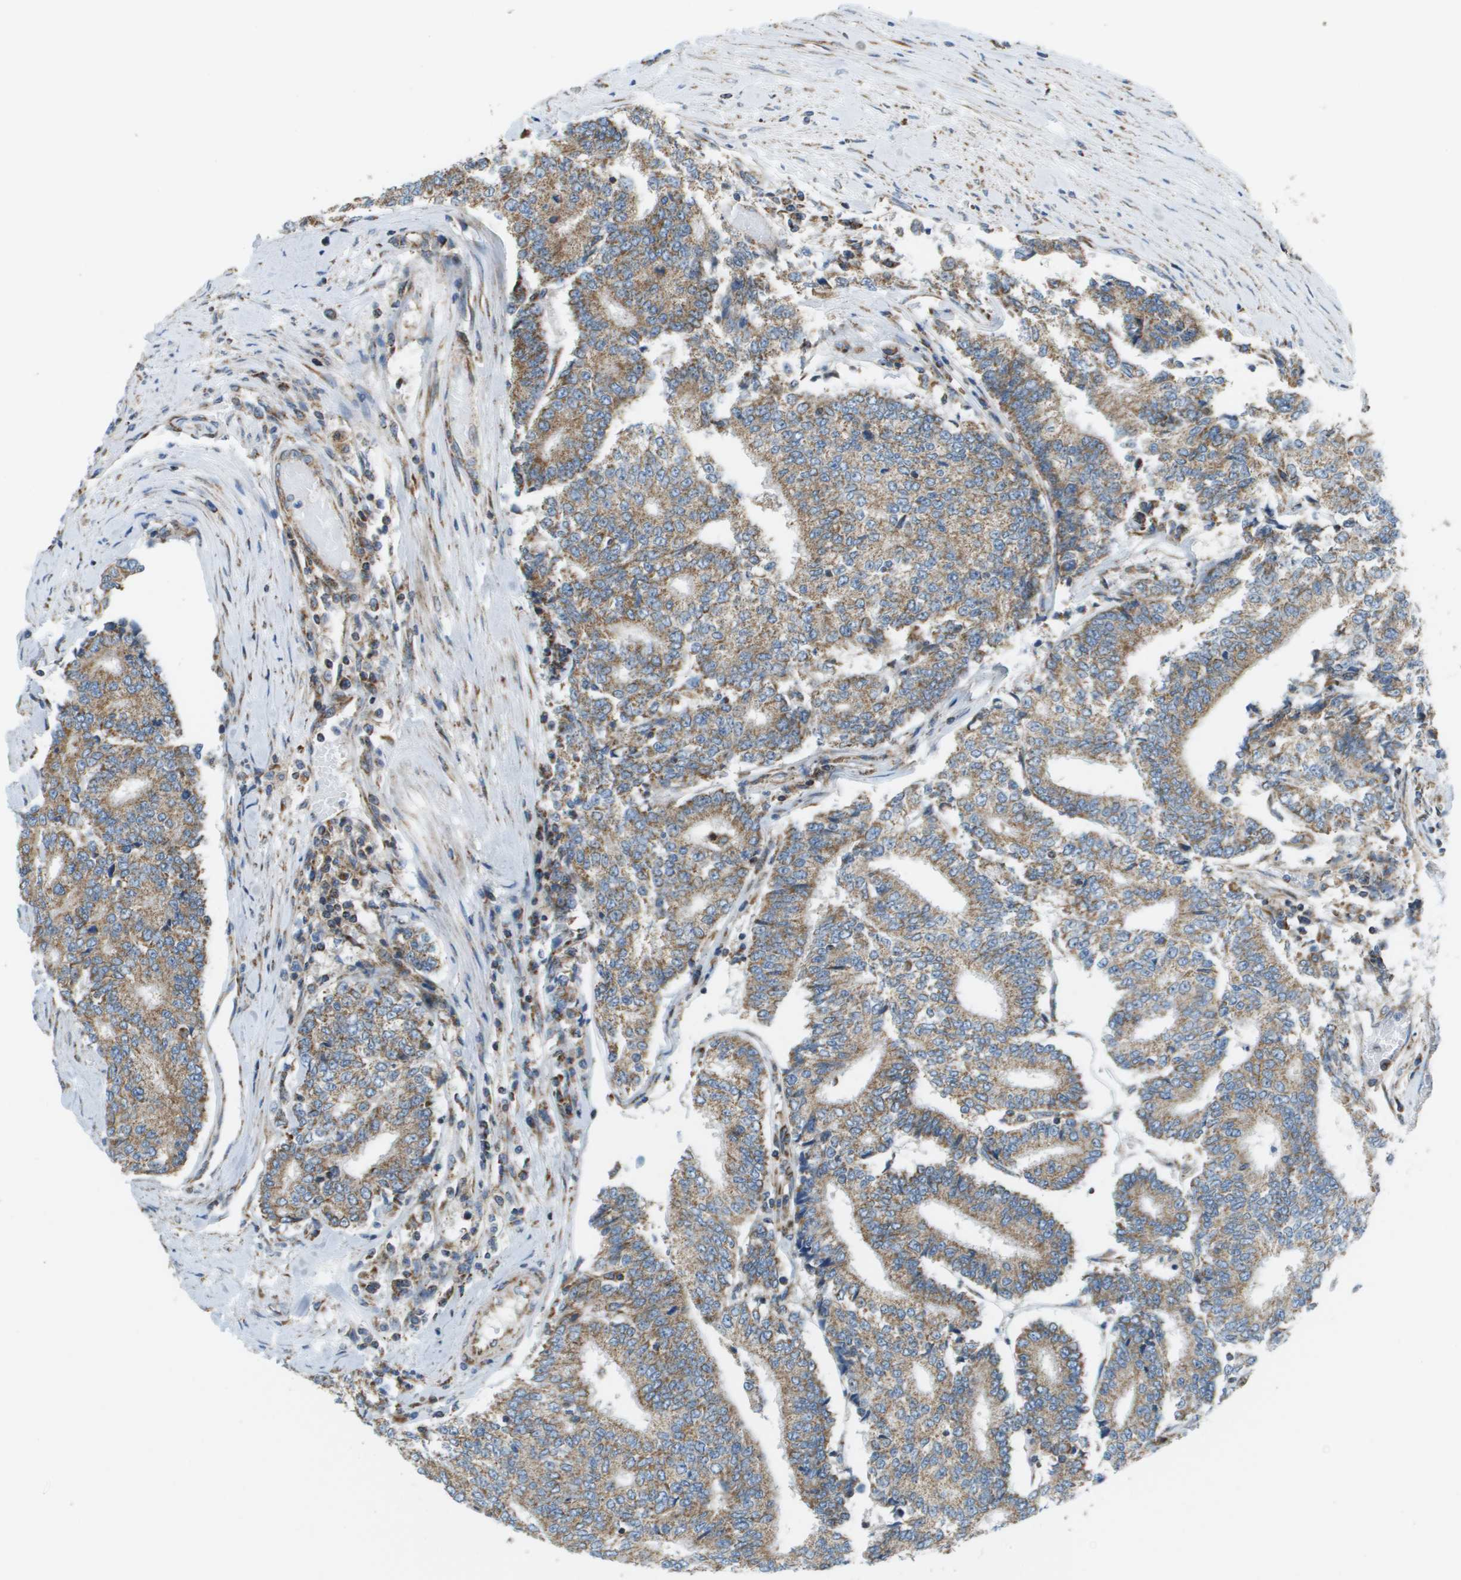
{"staining": {"intensity": "moderate", "quantity": ">75%", "location": "cytoplasmic/membranous"}, "tissue": "prostate cancer", "cell_type": "Tumor cells", "image_type": "cancer", "snomed": [{"axis": "morphology", "description": "Normal tissue, NOS"}, {"axis": "morphology", "description": "Adenocarcinoma, High grade"}, {"axis": "topography", "description": "Prostate"}, {"axis": "topography", "description": "Seminal veicle"}], "caption": "Tumor cells demonstrate medium levels of moderate cytoplasmic/membranous staining in approximately >75% of cells in prostate adenocarcinoma (high-grade). Nuclei are stained in blue.", "gene": "TAOK3", "patient": {"sex": "male", "age": 55}}